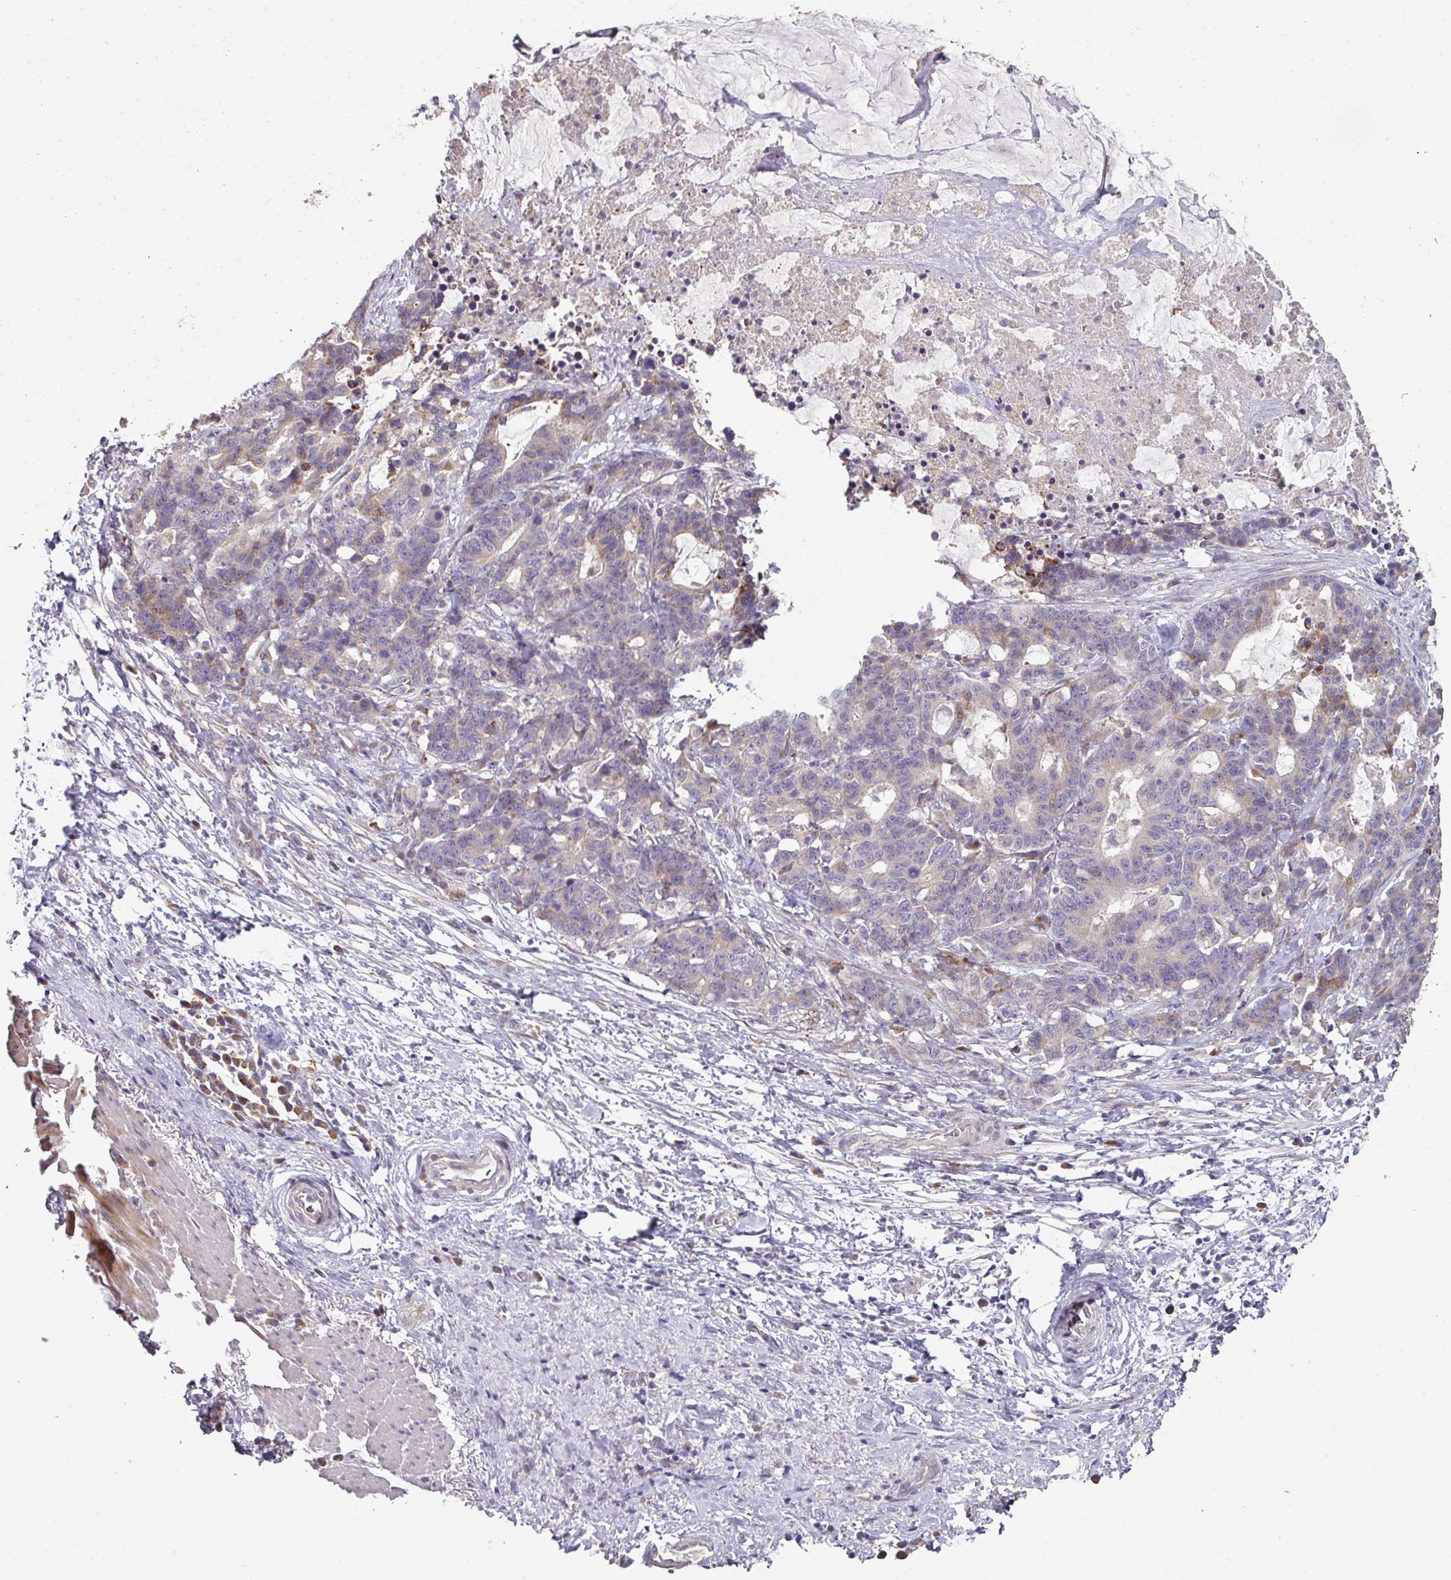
{"staining": {"intensity": "moderate", "quantity": "<25%", "location": "cytoplasmic/membranous"}, "tissue": "stomach cancer", "cell_type": "Tumor cells", "image_type": "cancer", "snomed": [{"axis": "morphology", "description": "Normal tissue, NOS"}, {"axis": "morphology", "description": "Adenocarcinoma, NOS"}, {"axis": "topography", "description": "Stomach"}], "caption": "Brown immunohistochemical staining in adenocarcinoma (stomach) reveals moderate cytoplasmic/membranous staining in approximately <25% of tumor cells.", "gene": "SPCS3", "patient": {"sex": "female", "age": 64}}